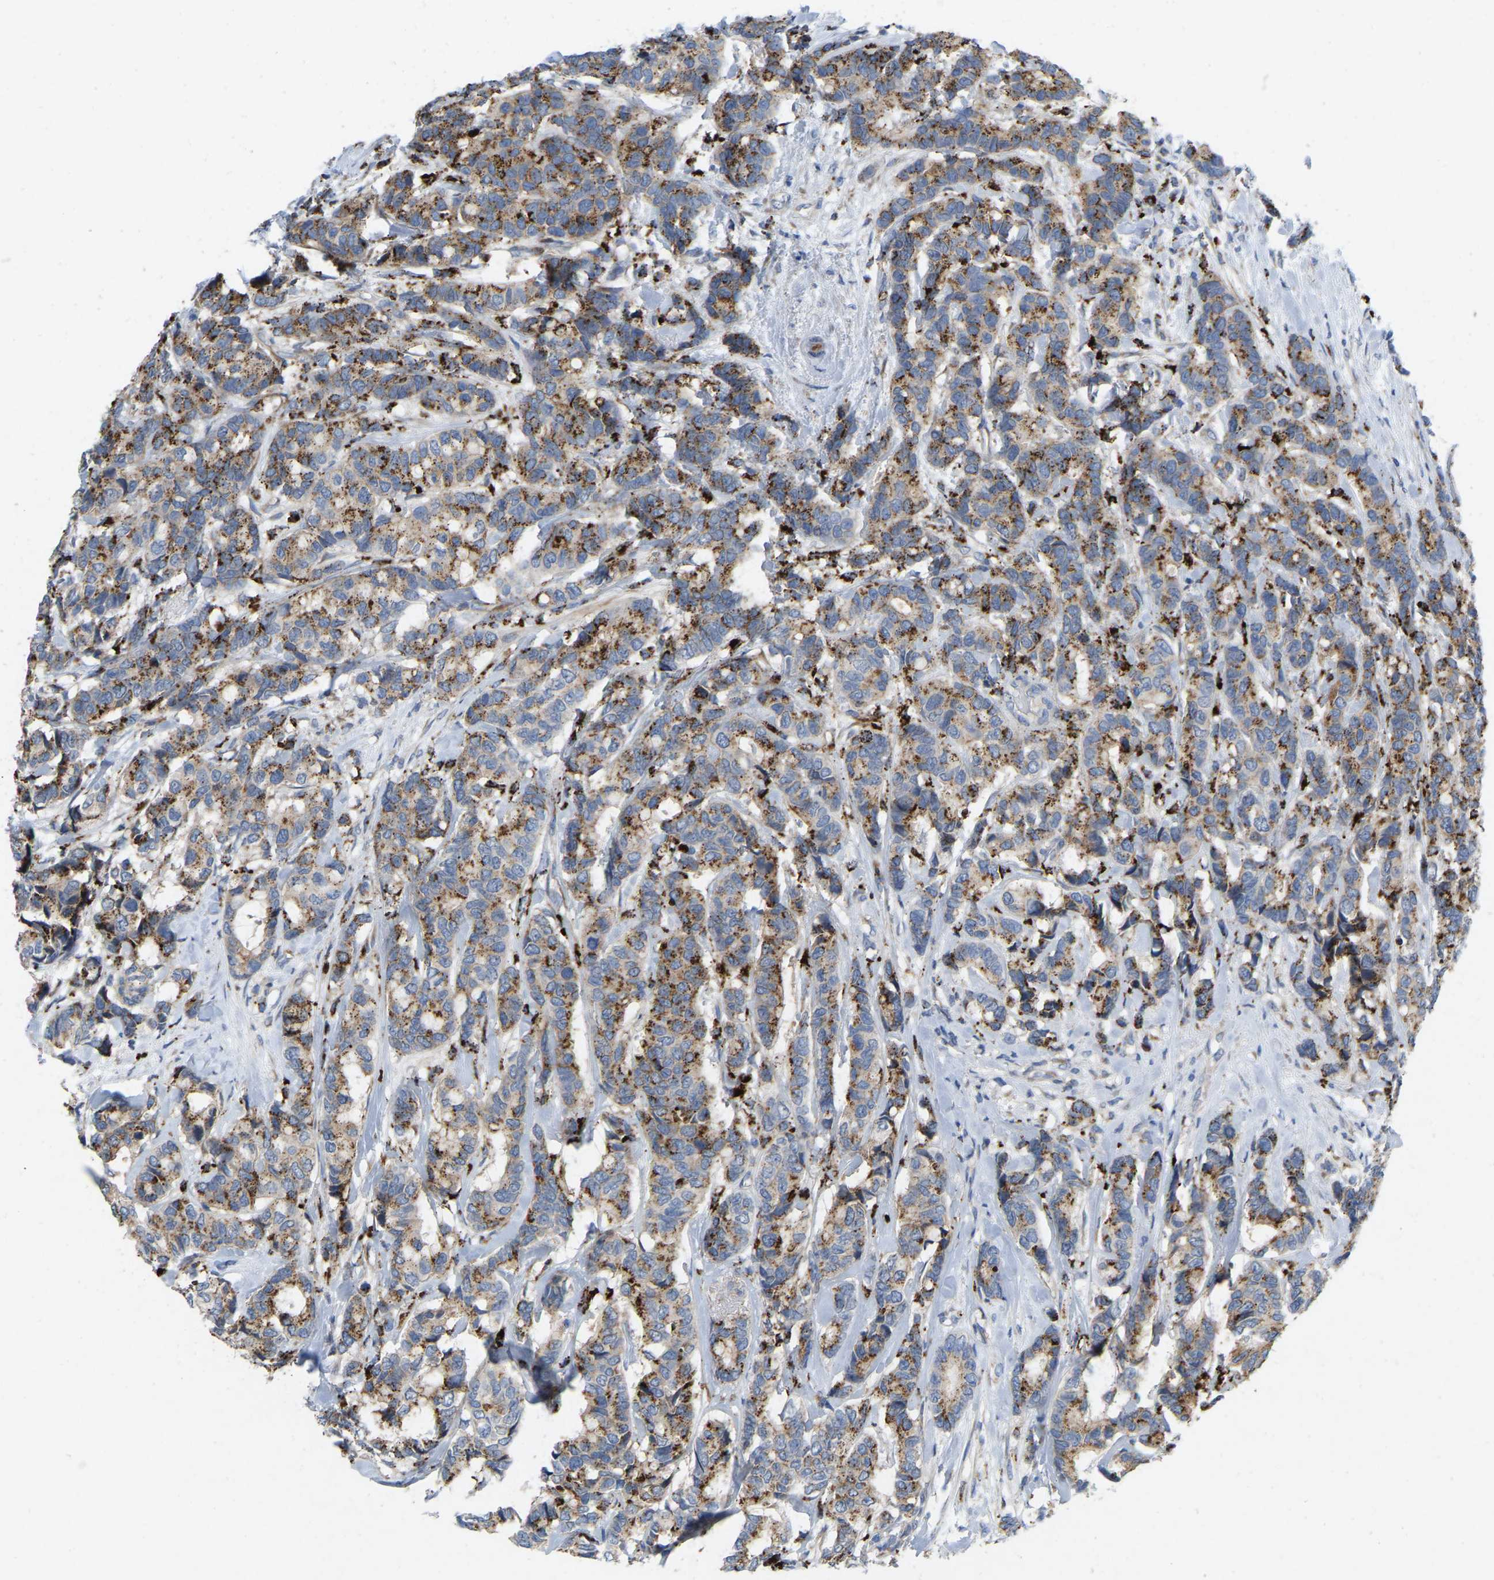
{"staining": {"intensity": "strong", "quantity": ">75%", "location": "cytoplasmic/membranous"}, "tissue": "breast cancer", "cell_type": "Tumor cells", "image_type": "cancer", "snomed": [{"axis": "morphology", "description": "Duct carcinoma"}, {"axis": "topography", "description": "Breast"}], "caption": "About >75% of tumor cells in human infiltrating ductal carcinoma (breast) reveal strong cytoplasmic/membranous protein expression as visualized by brown immunohistochemical staining.", "gene": "RHEB", "patient": {"sex": "female", "age": 87}}